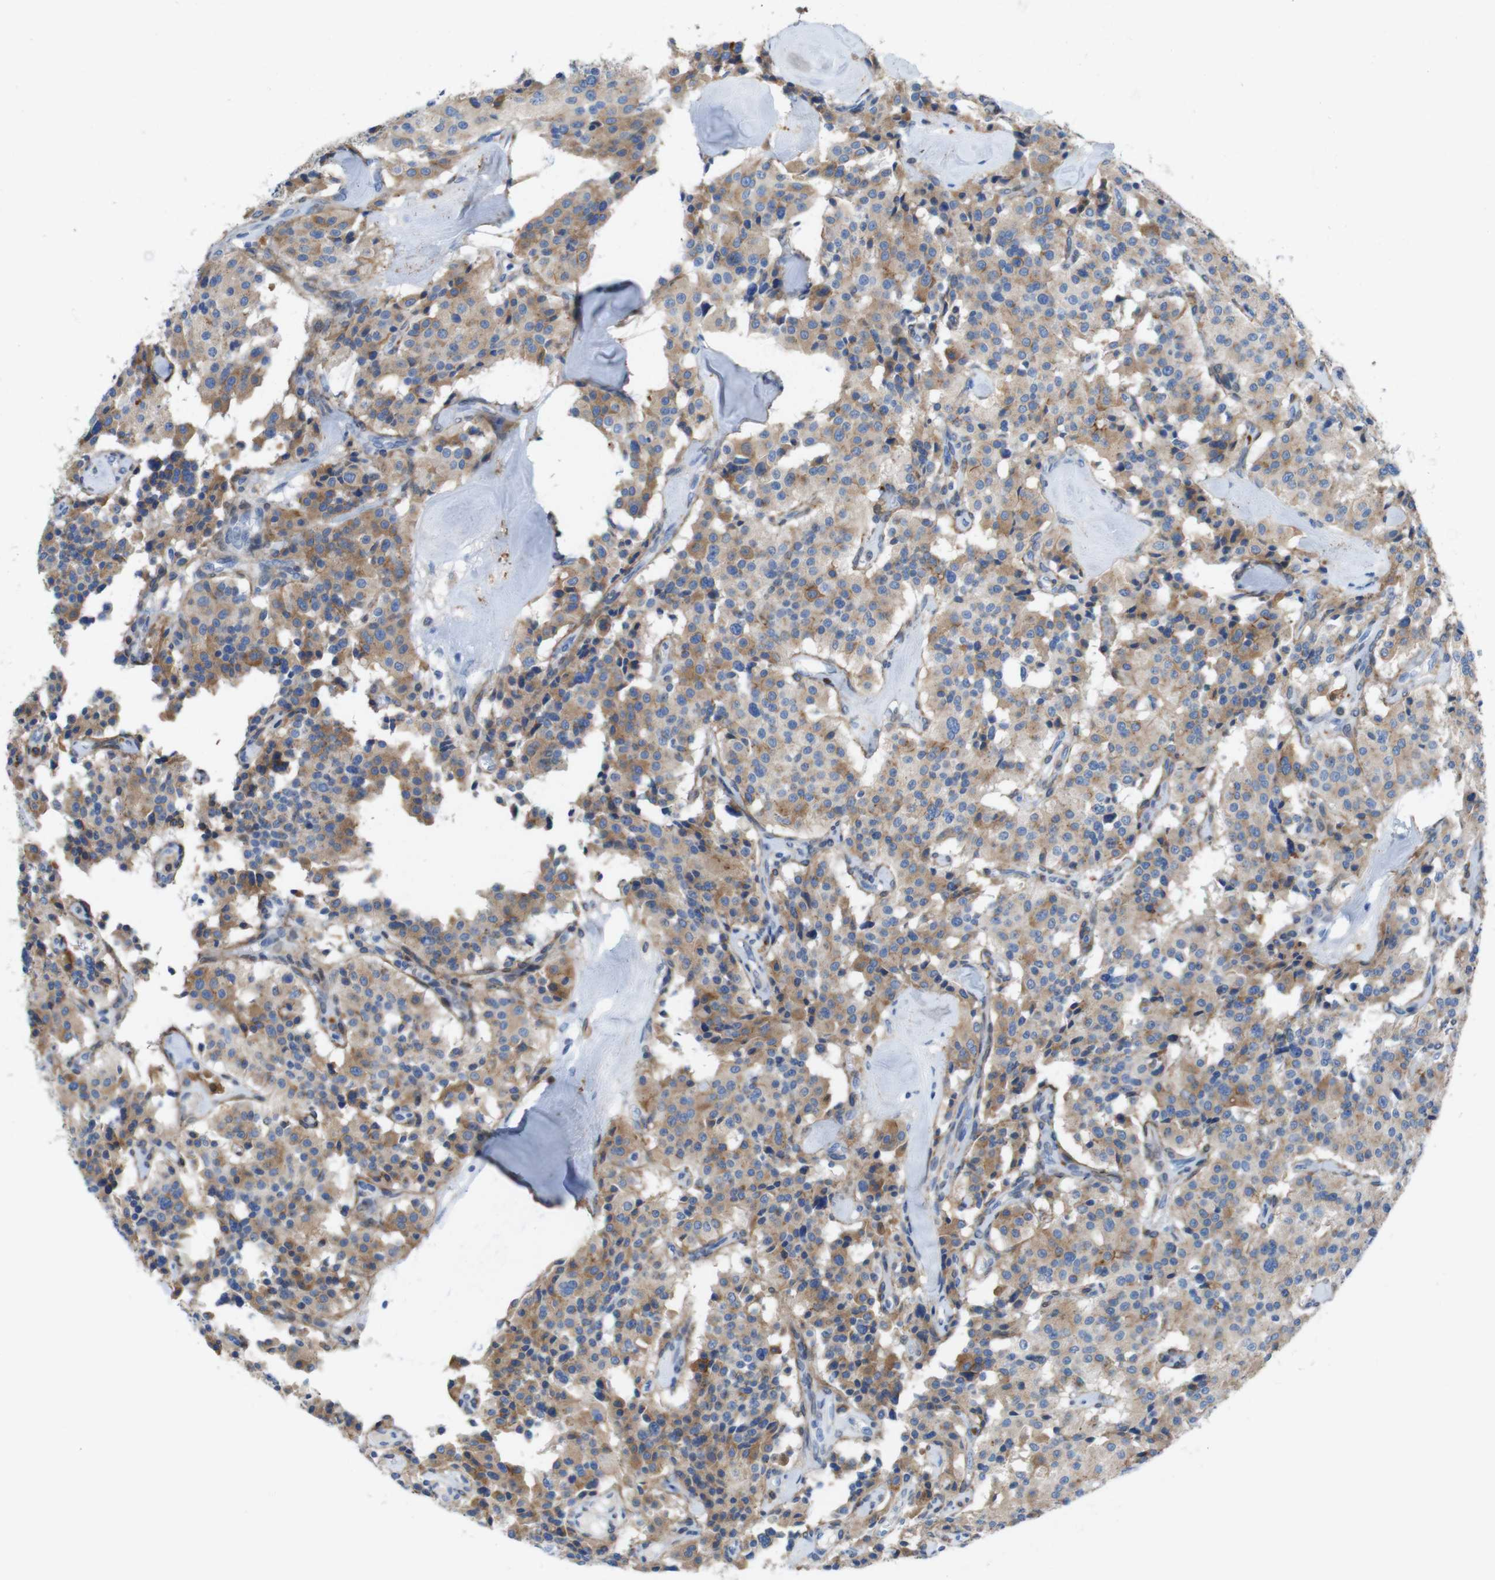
{"staining": {"intensity": "moderate", "quantity": ">75%", "location": "cytoplasmic/membranous"}, "tissue": "carcinoid", "cell_type": "Tumor cells", "image_type": "cancer", "snomed": [{"axis": "morphology", "description": "Carcinoid, malignant, NOS"}, {"axis": "topography", "description": "Lung"}], "caption": "About >75% of tumor cells in carcinoid exhibit moderate cytoplasmic/membranous protein positivity as visualized by brown immunohistochemical staining.", "gene": "CLMN", "patient": {"sex": "male", "age": 30}}